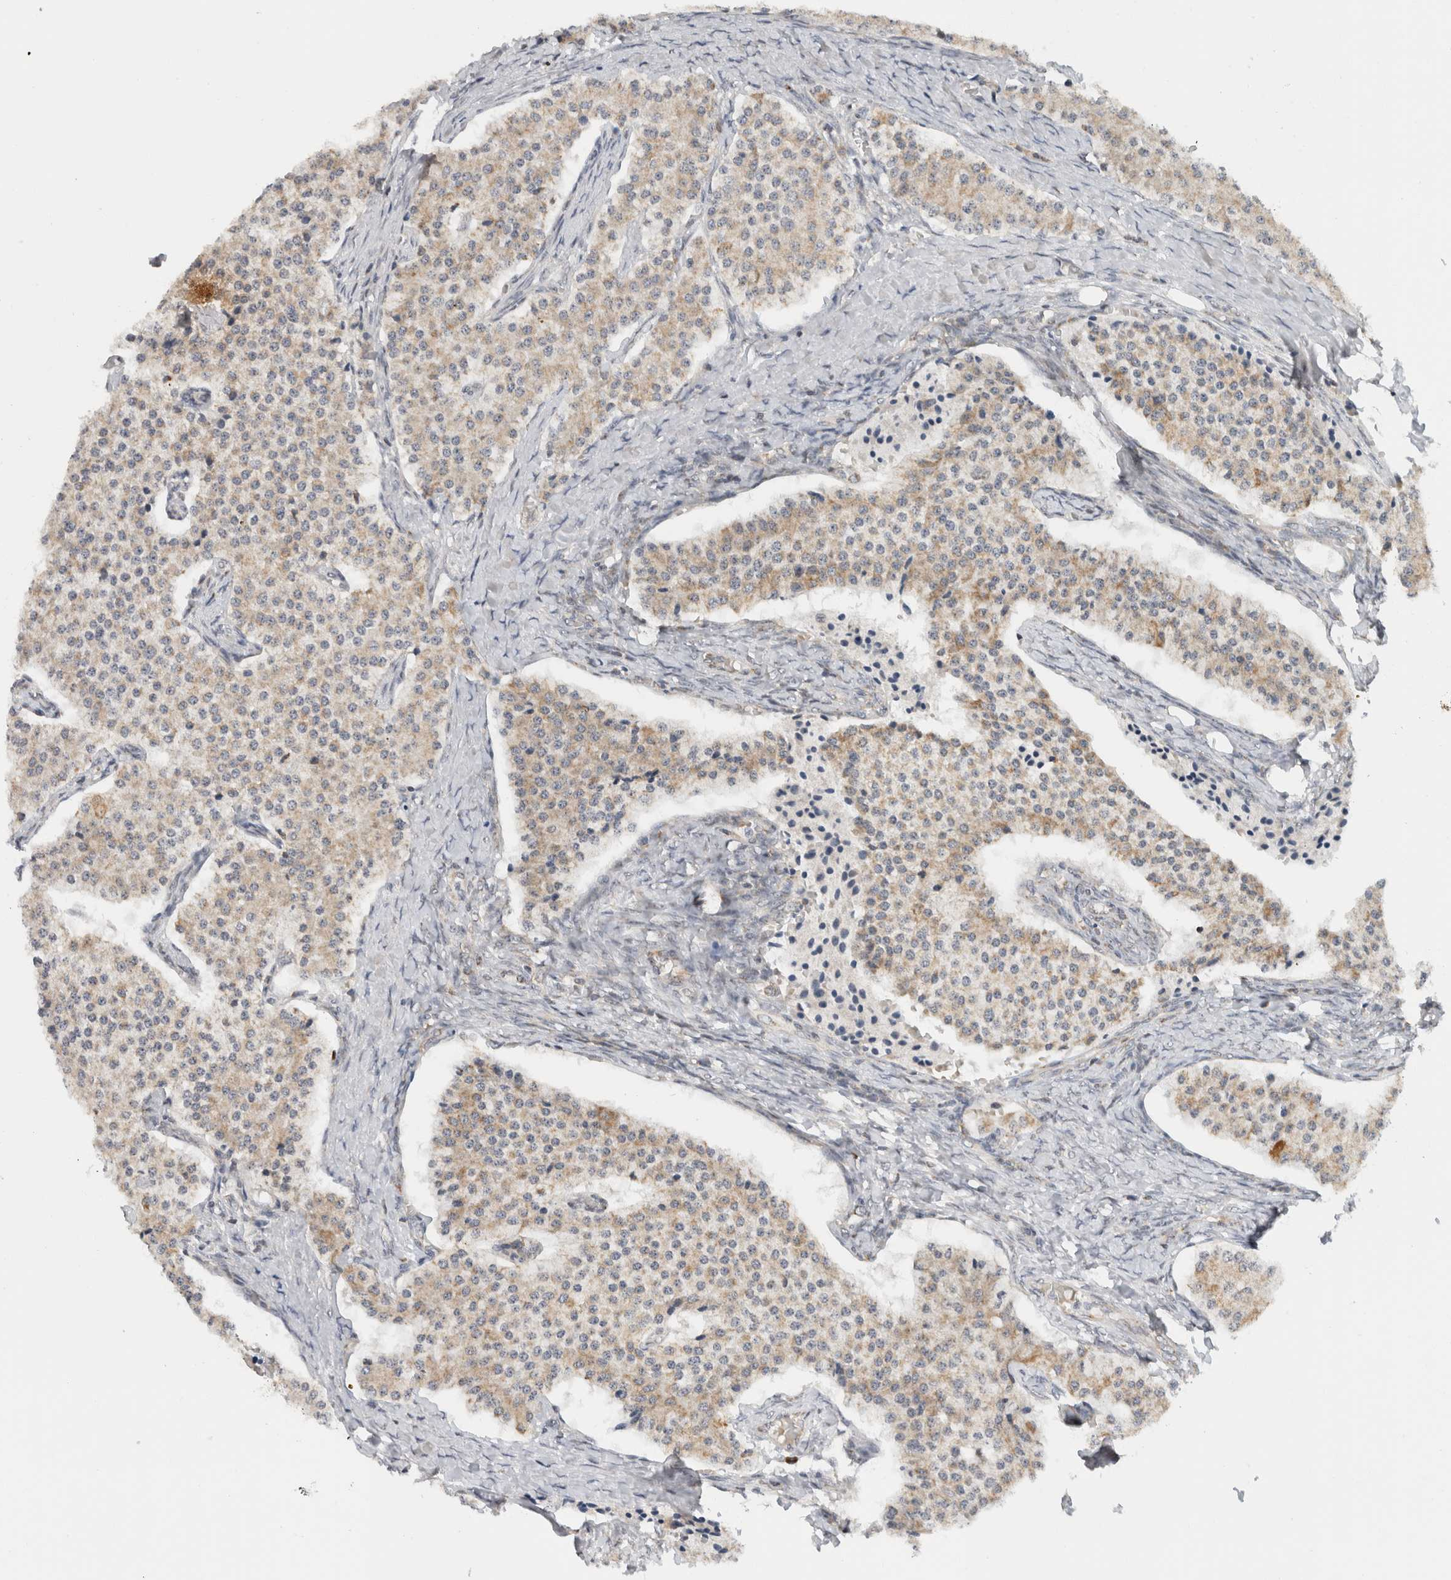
{"staining": {"intensity": "weak", "quantity": ">75%", "location": "cytoplasmic/membranous"}, "tissue": "carcinoid", "cell_type": "Tumor cells", "image_type": "cancer", "snomed": [{"axis": "morphology", "description": "Carcinoid, malignant, NOS"}, {"axis": "topography", "description": "Colon"}], "caption": "High-magnification brightfield microscopy of carcinoid stained with DAB (brown) and counterstained with hematoxylin (blue). tumor cells exhibit weak cytoplasmic/membranous positivity is appreciated in approximately>75% of cells. (DAB (3,3'-diaminobenzidine) = brown stain, brightfield microscopy at high magnification).", "gene": "CMC2", "patient": {"sex": "female", "age": 52}}